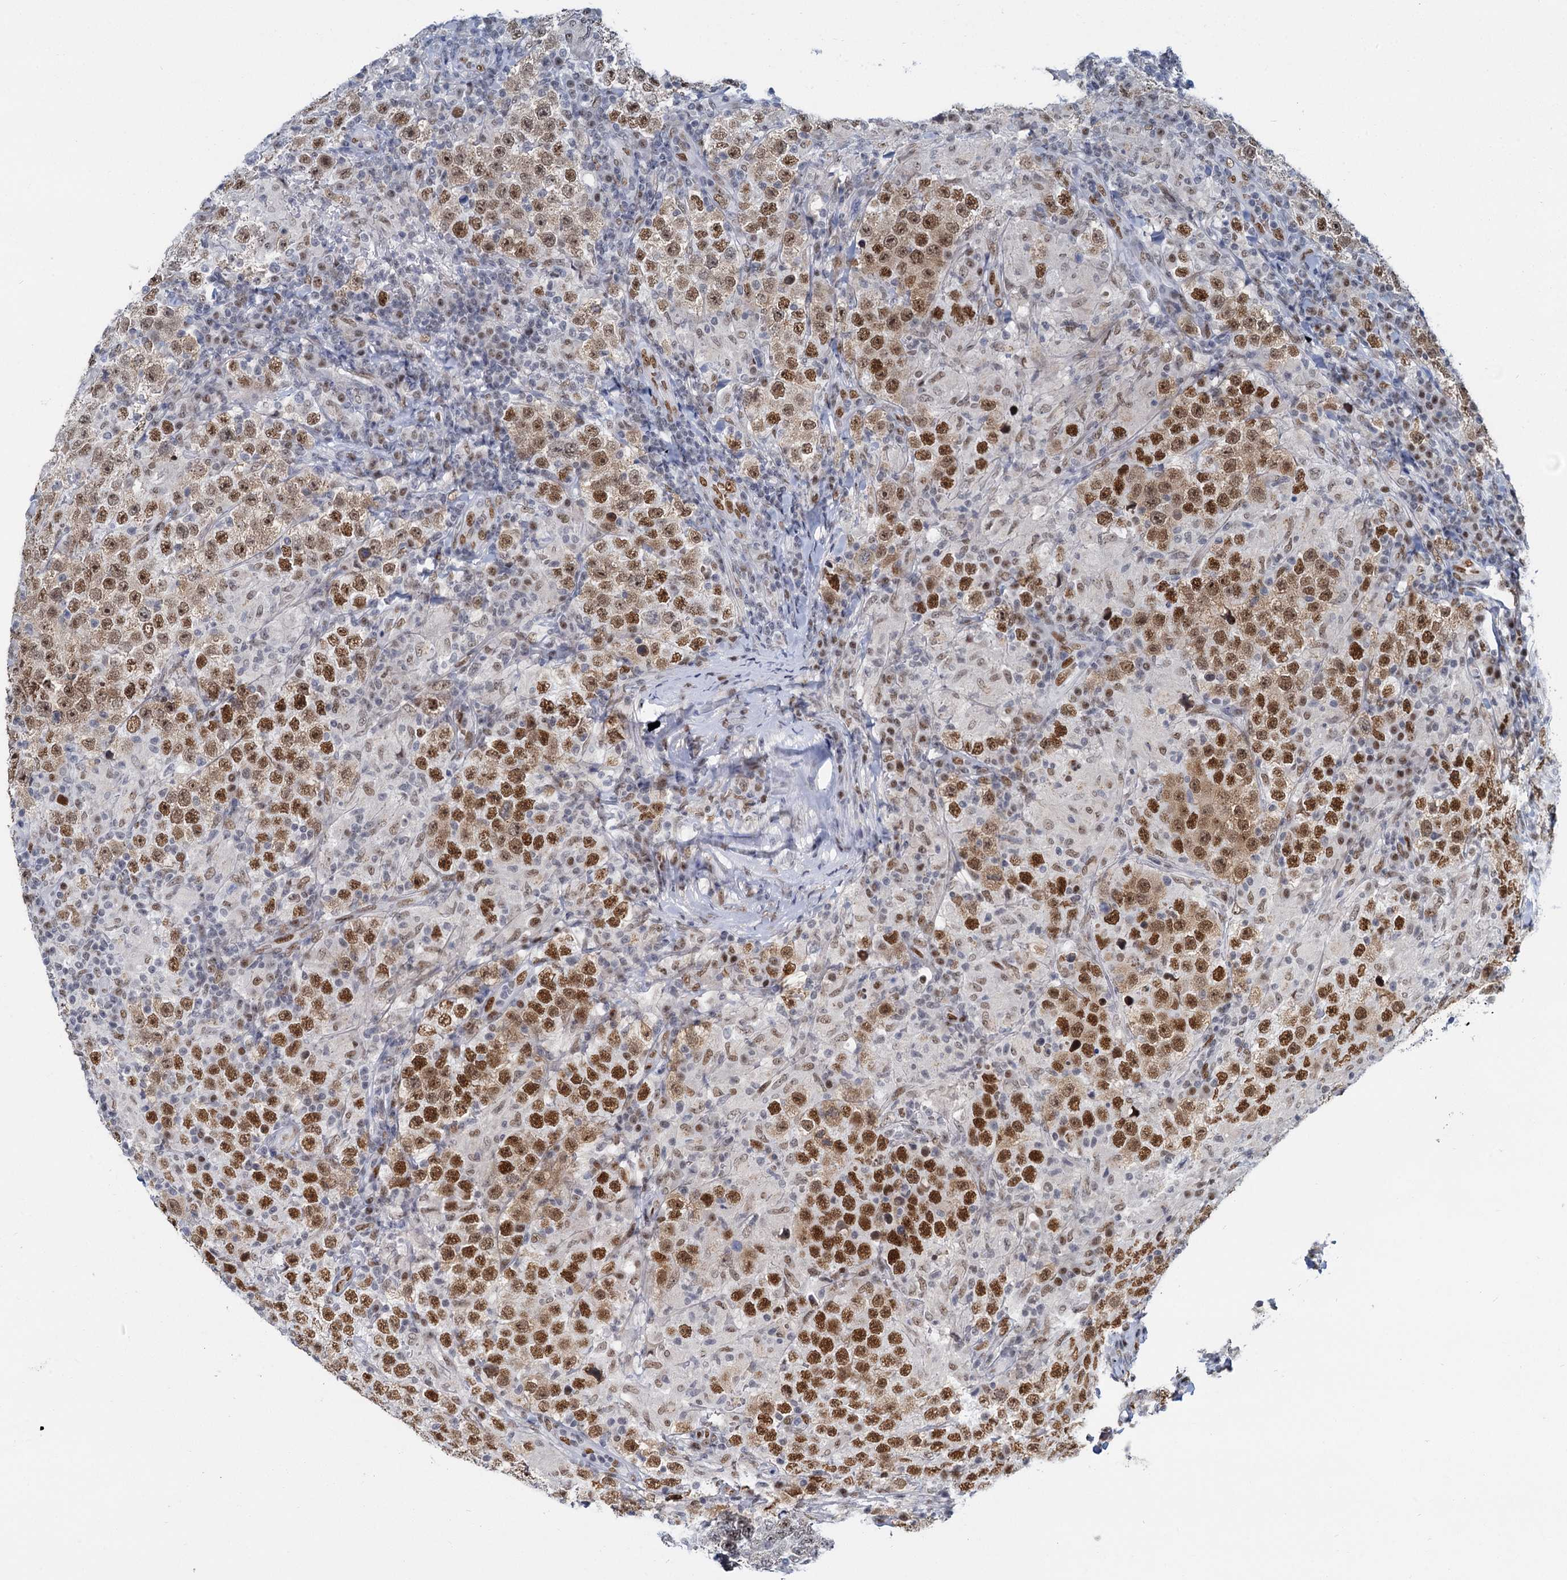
{"staining": {"intensity": "moderate", "quantity": ">75%", "location": "cytoplasmic/membranous,nuclear"}, "tissue": "testis cancer", "cell_type": "Tumor cells", "image_type": "cancer", "snomed": [{"axis": "morphology", "description": "Normal tissue, NOS"}, {"axis": "morphology", "description": "Urothelial carcinoma, High grade"}, {"axis": "morphology", "description": "Seminoma, NOS"}, {"axis": "morphology", "description": "Carcinoma, Embryonal, NOS"}, {"axis": "topography", "description": "Urinary bladder"}, {"axis": "topography", "description": "Testis"}], "caption": "Protein expression analysis of human testis cancer reveals moderate cytoplasmic/membranous and nuclear positivity in about >75% of tumor cells. (Stains: DAB in brown, nuclei in blue, Microscopy: brightfield microscopy at high magnification).", "gene": "RPRD1A", "patient": {"sex": "male", "age": 41}}